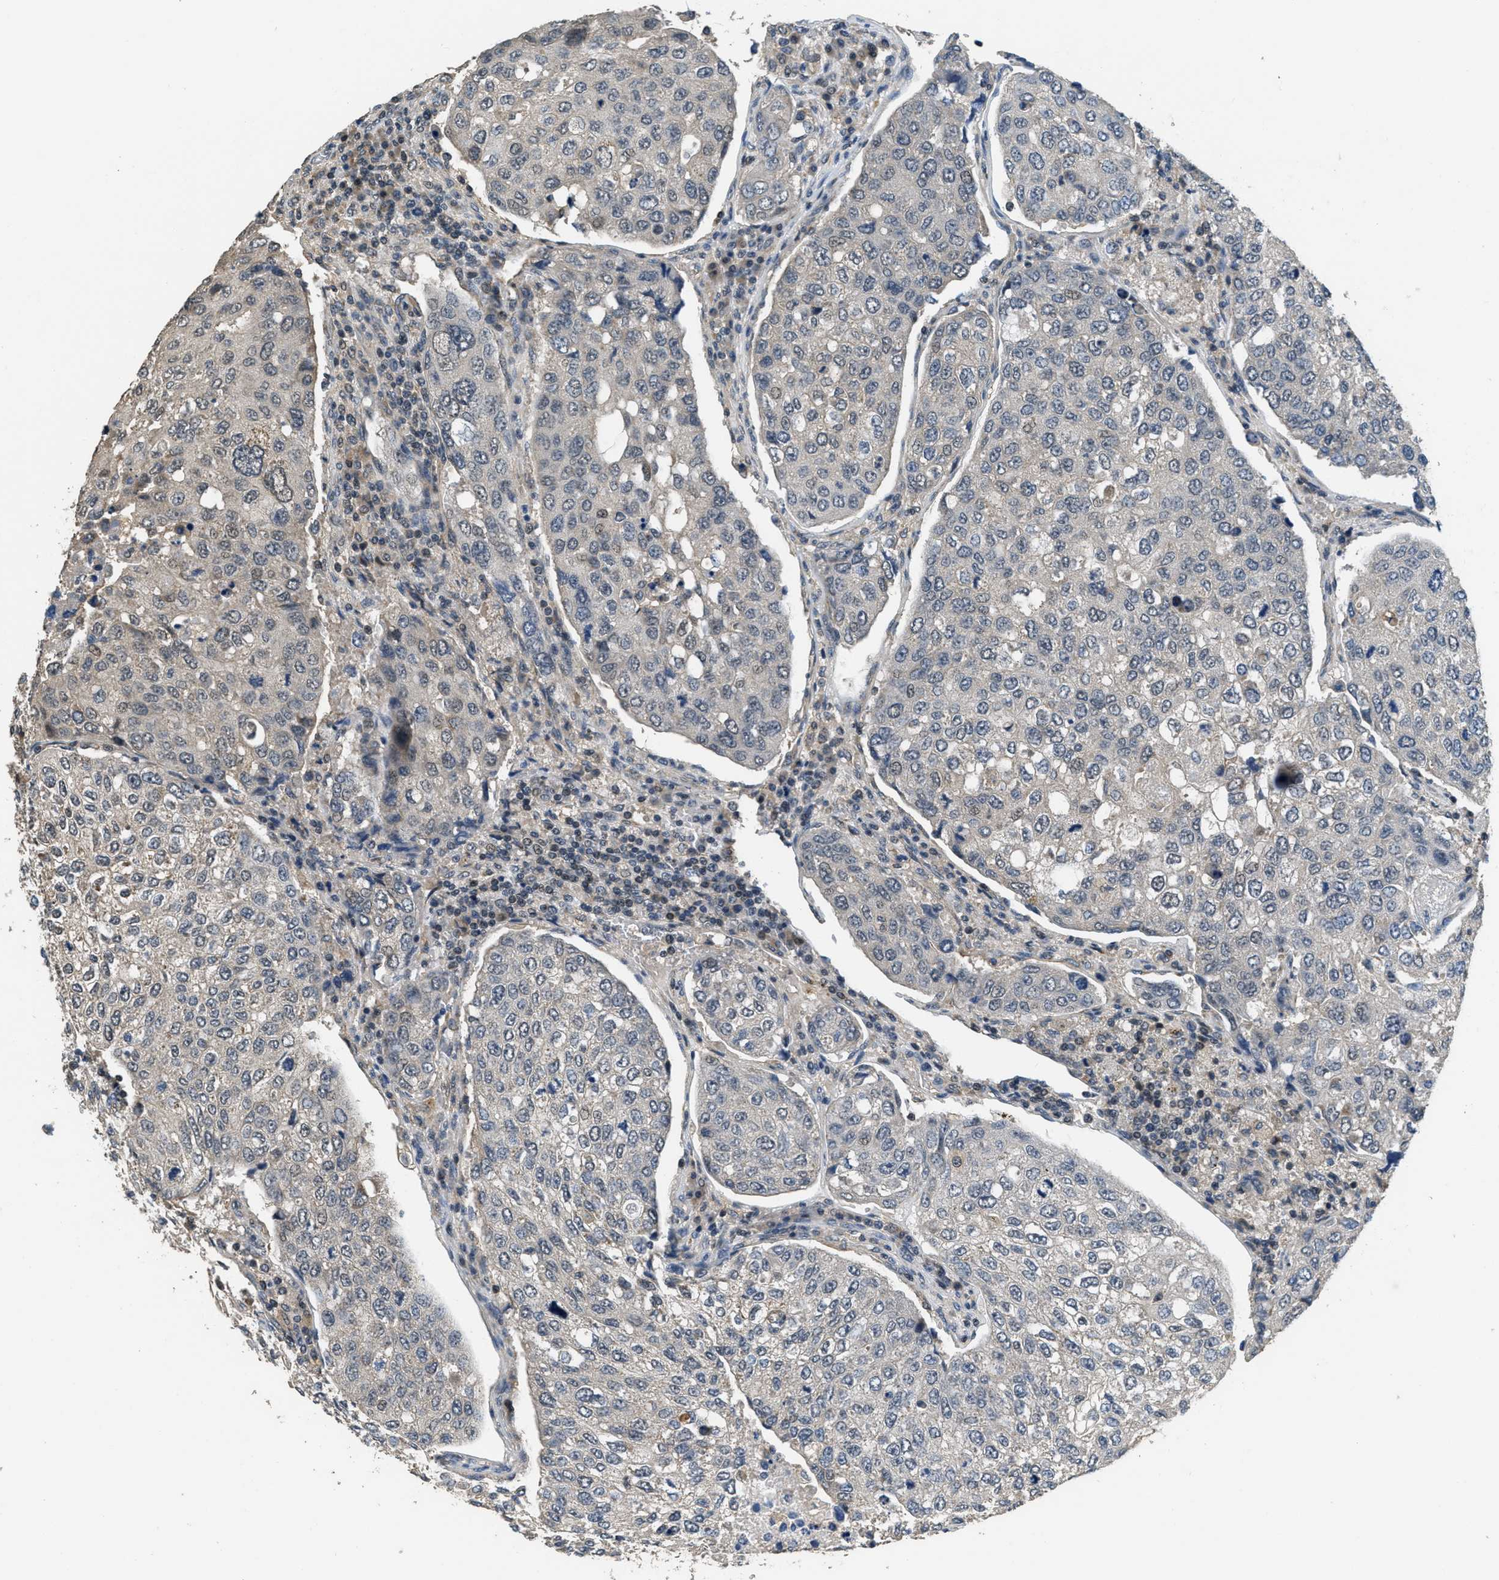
{"staining": {"intensity": "weak", "quantity": "<25%", "location": "nuclear"}, "tissue": "urothelial cancer", "cell_type": "Tumor cells", "image_type": "cancer", "snomed": [{"axis": "morphology", "description": "Urothelial carcinoma, High grade"}, {"axis": "topography", "description": "Lymph node"}, {"axis": "topography", "description": "Urinary bladder"}], "caption": "IHC photomicrograph of urothelial cancer stained for a protein (brown), which reveals no staining in tumor cells.", "gene": "NAT1", "patient": {"sex": "male", "age": 51}}